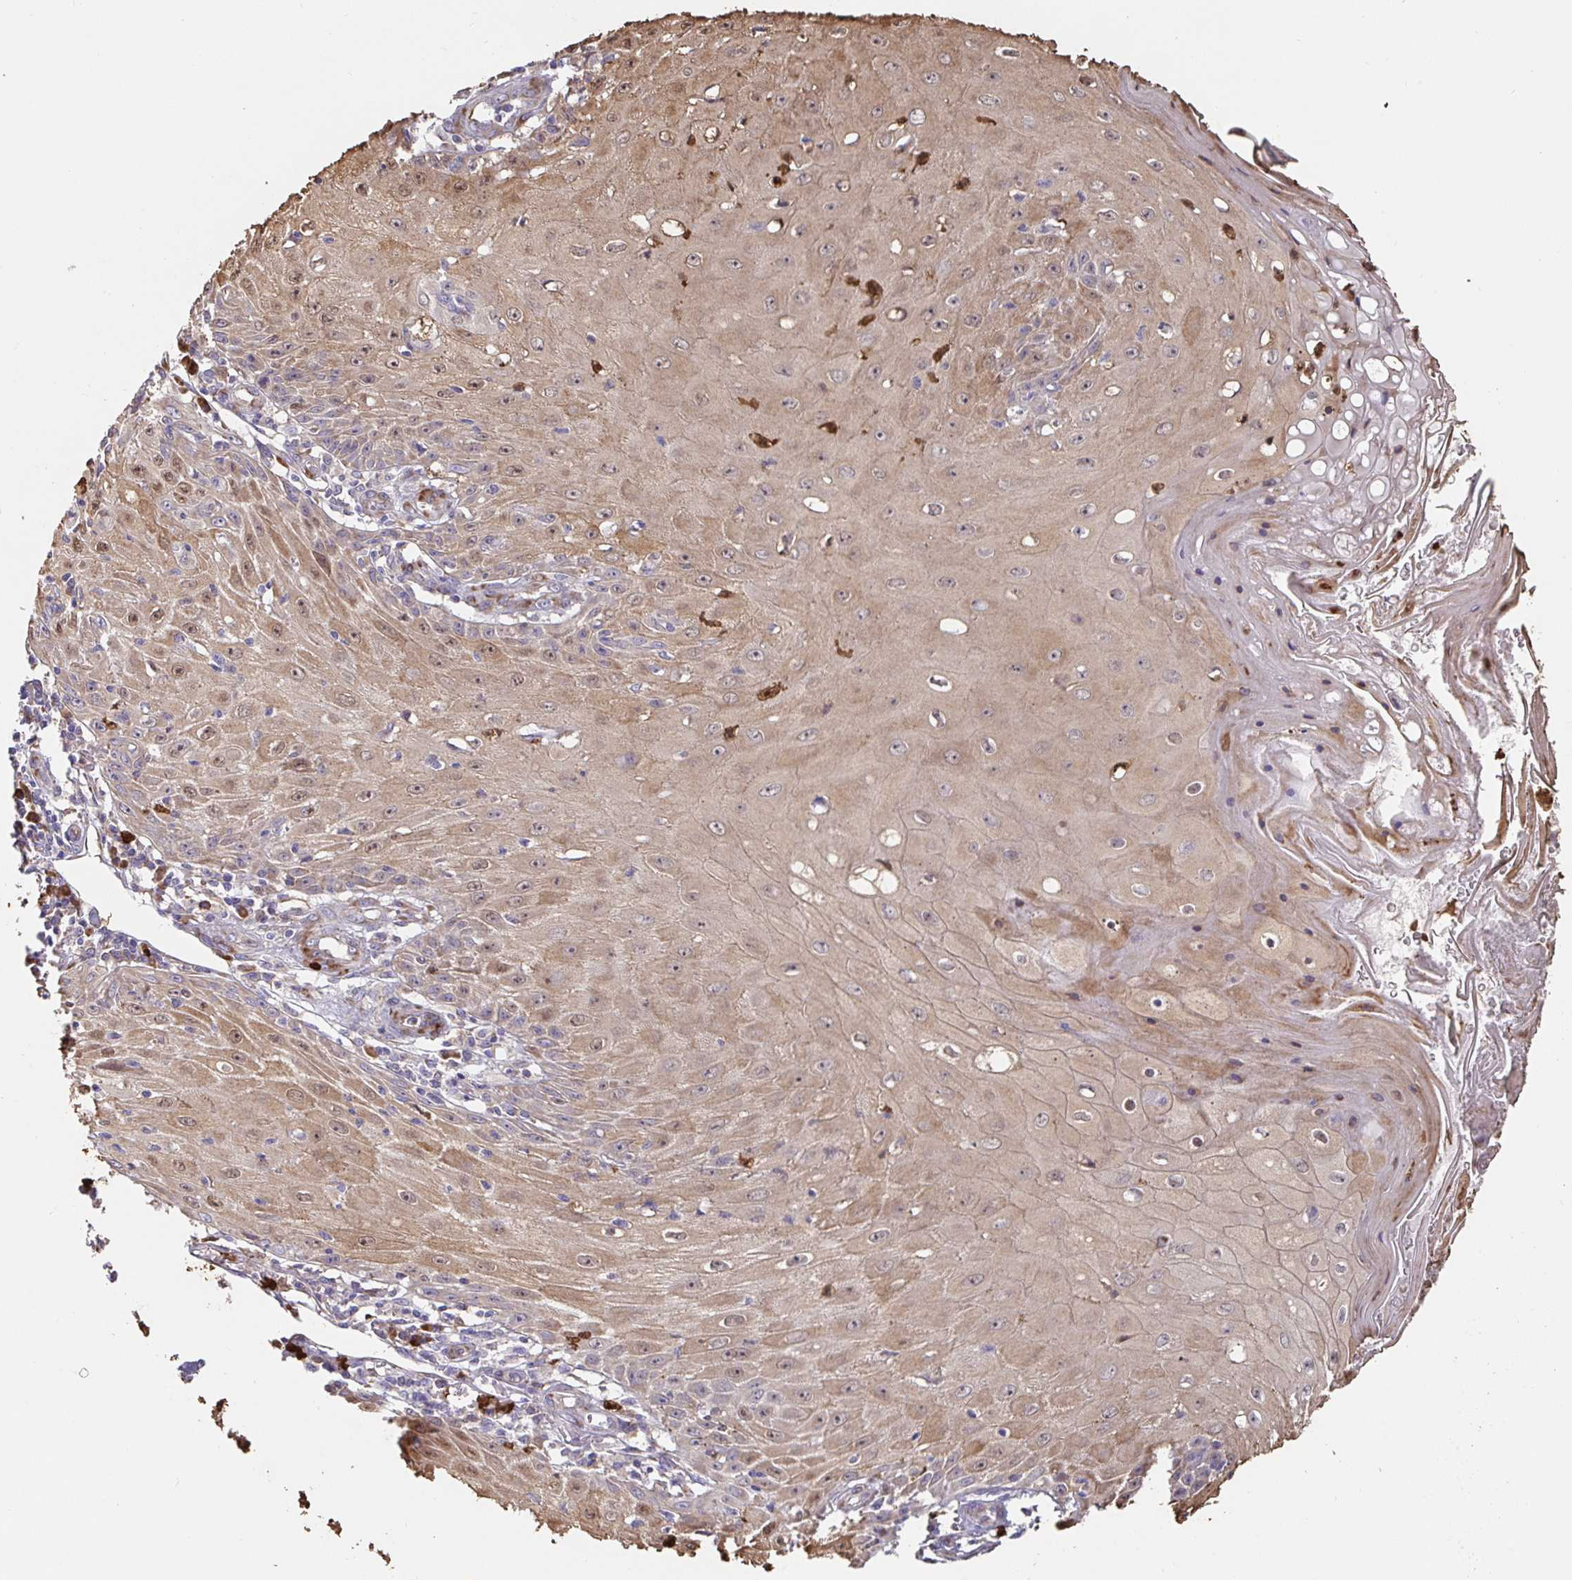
{"staining": {"intensity": "moderate", "quantity": ">75%", "location": "cytoplasmic/membranous"}, "tissue": "skin cancer", "cell_type": "Tumor cells", "image_type": "cancer", "snomed": [{"axis": "morphology", "description": "Squamous cell carcinoma, NOS"}, {"axis": "topography", "description": "Skin"}], "caption": "The image exhibits a brown stain indicating the presence of a protein in the cytoplasmic/membranous of tumor cells in skin squamous cell carcinoma.", "gene": "PDPK1", "patient": {"sex": "female", "age": 73}}